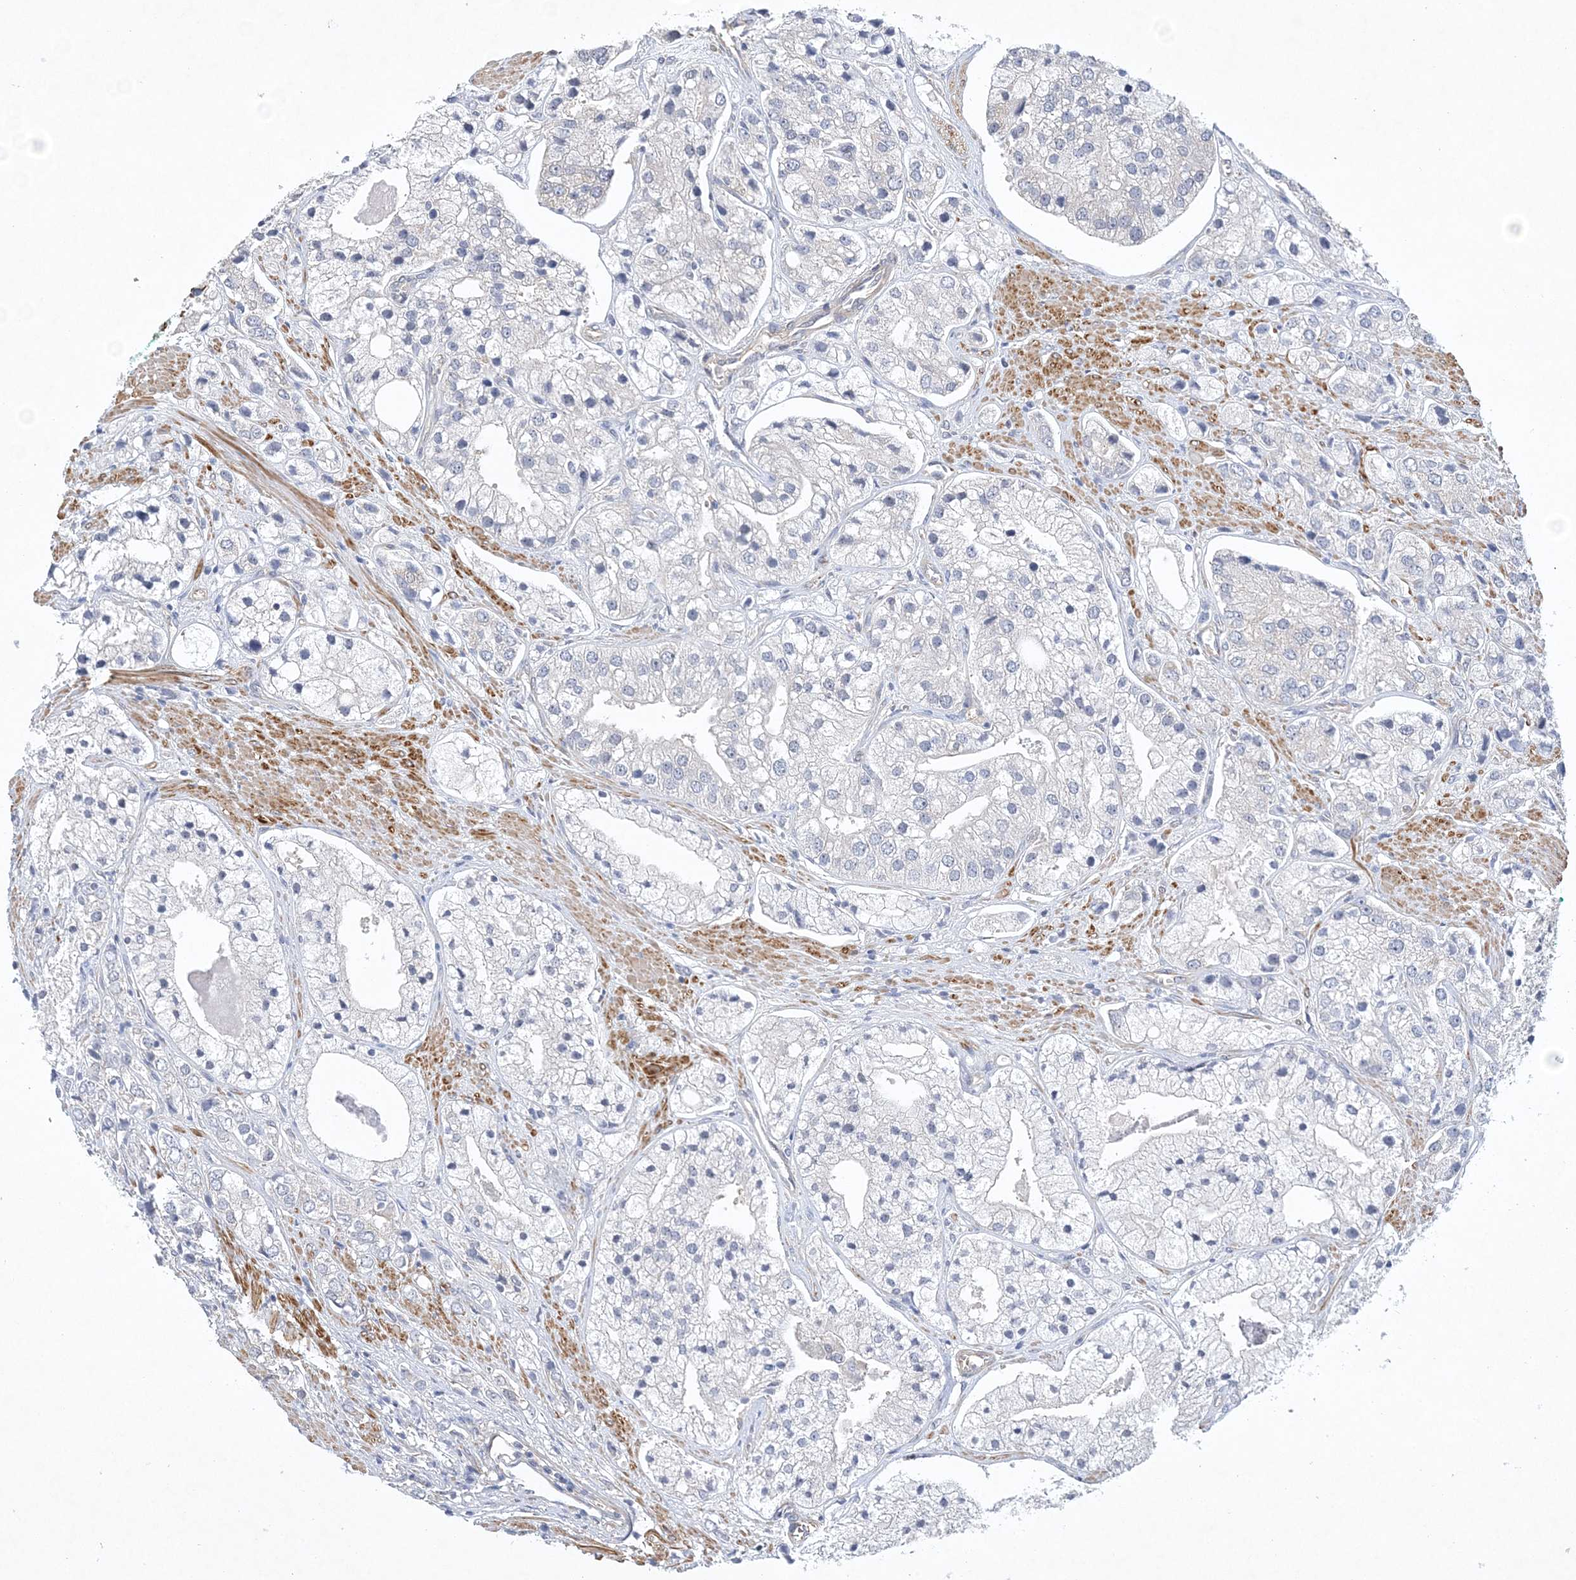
{"staining": {"intensity": "negative", "quantity": "none", "location": "none"}, "tissue": "prostate cancer", "cell_type": "Tumor cells", "image_type": "cancer", "snomed": [{"axis": "morphology", "description": "Adenocarcinoma, High grade"}, {"axis": "topography", "description": "Prostate"}], "caption": "Tumor cells show no significant positivity in prostate cancer (high-grade adenocarcinoma).", "gene": "MAP4K5", "patient": {"sex": "male", "age": 50}}